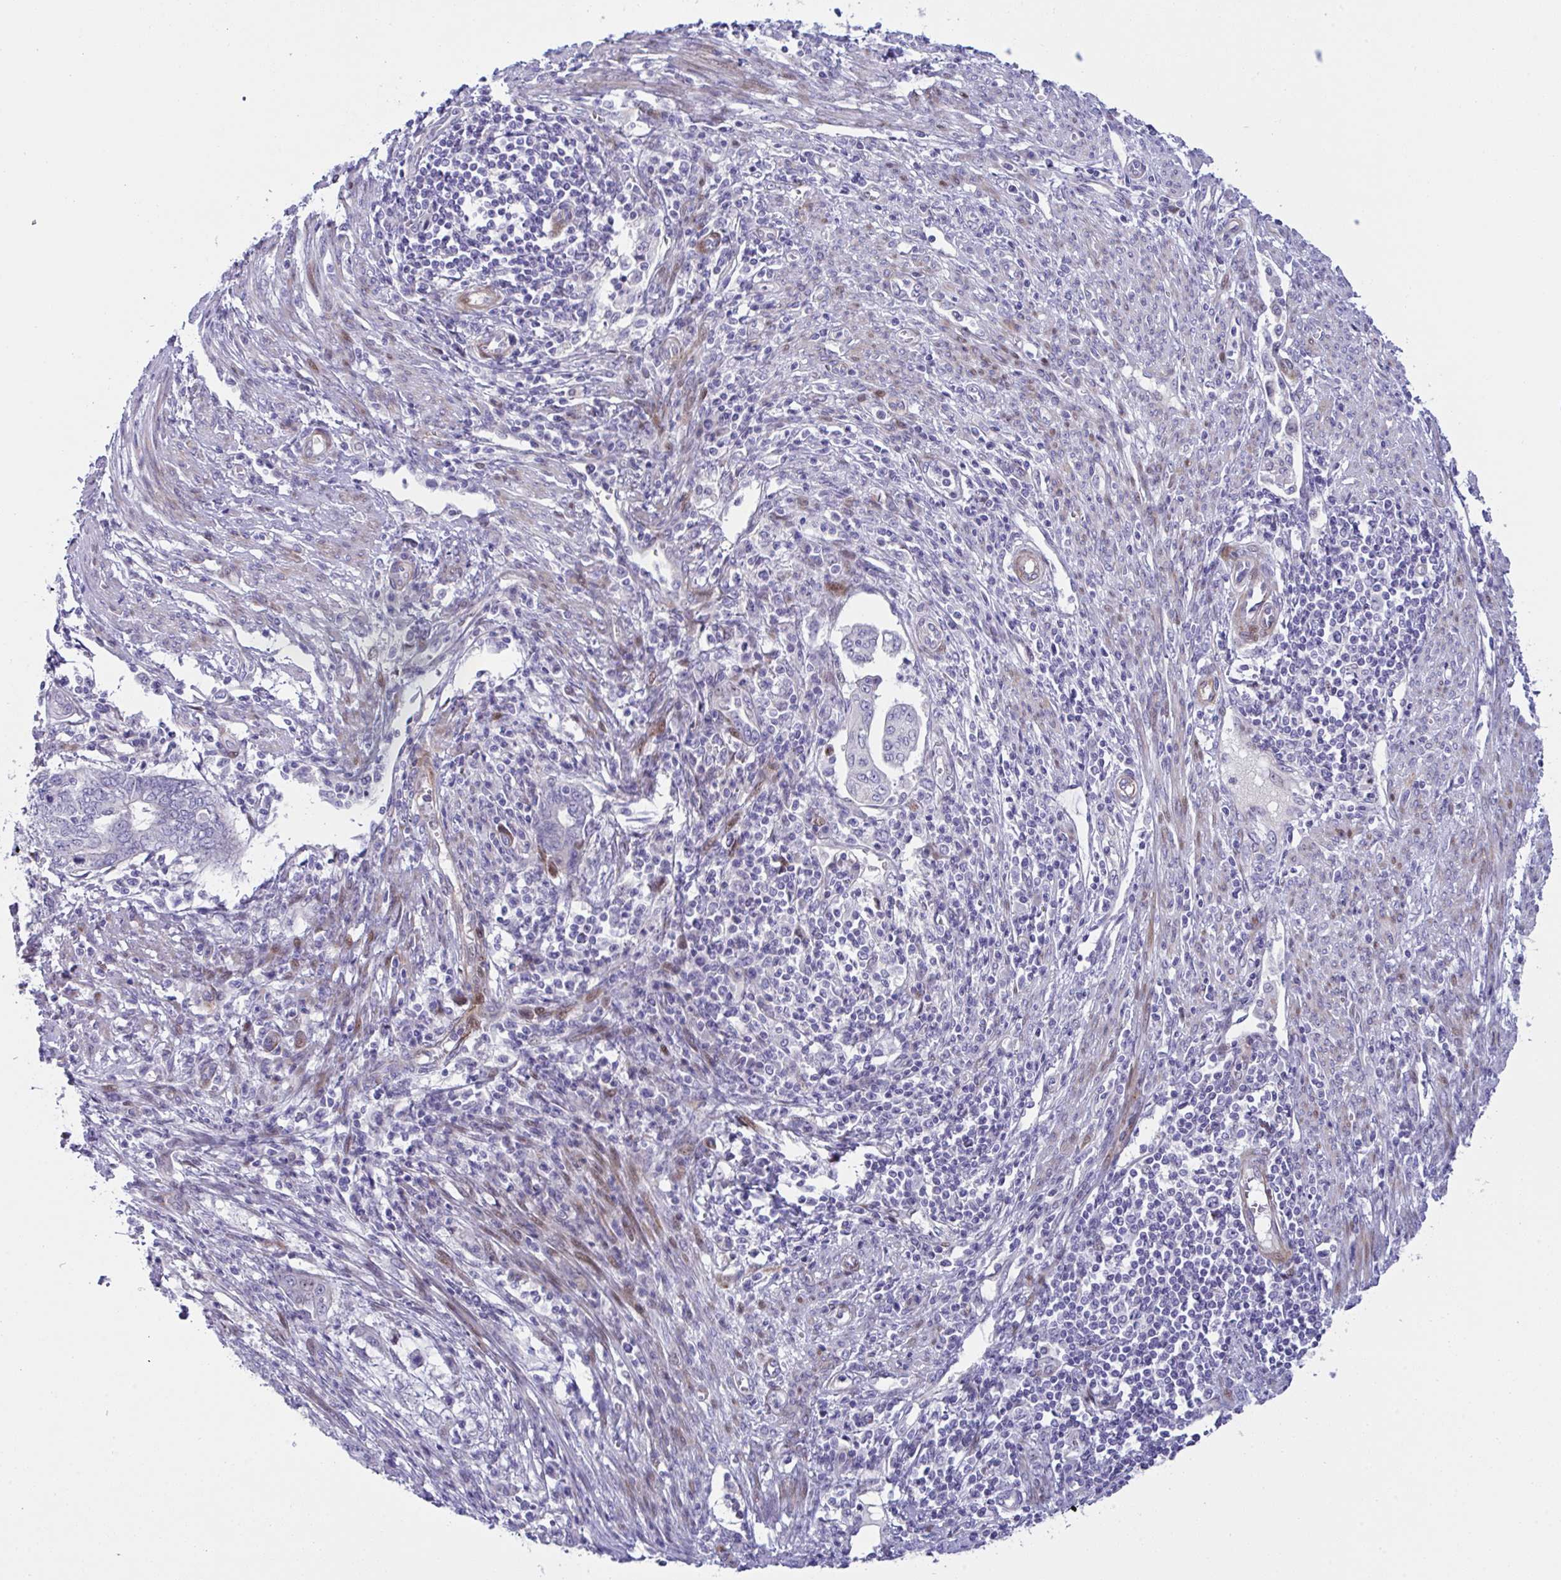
{"staining": {"intensity": "negative", "quantity": "none", "location": "none"}, "tissue": "endometrial cancer", "cell_type": "Tumor cells", "image_type": "cancer", "snomed": [{"axis": "morphology", "description": "Adenocarcinoma, NOS"}, {"axis": "topography", "description": "Uterus"}, {"axis": "topography", "description": "Endometrium"}], "caption": "Tumor cells are negative for brown protein staining in endometrial cancer.", "gene": "ZNF713", "patient": {"sex": "female", "age": 70}}